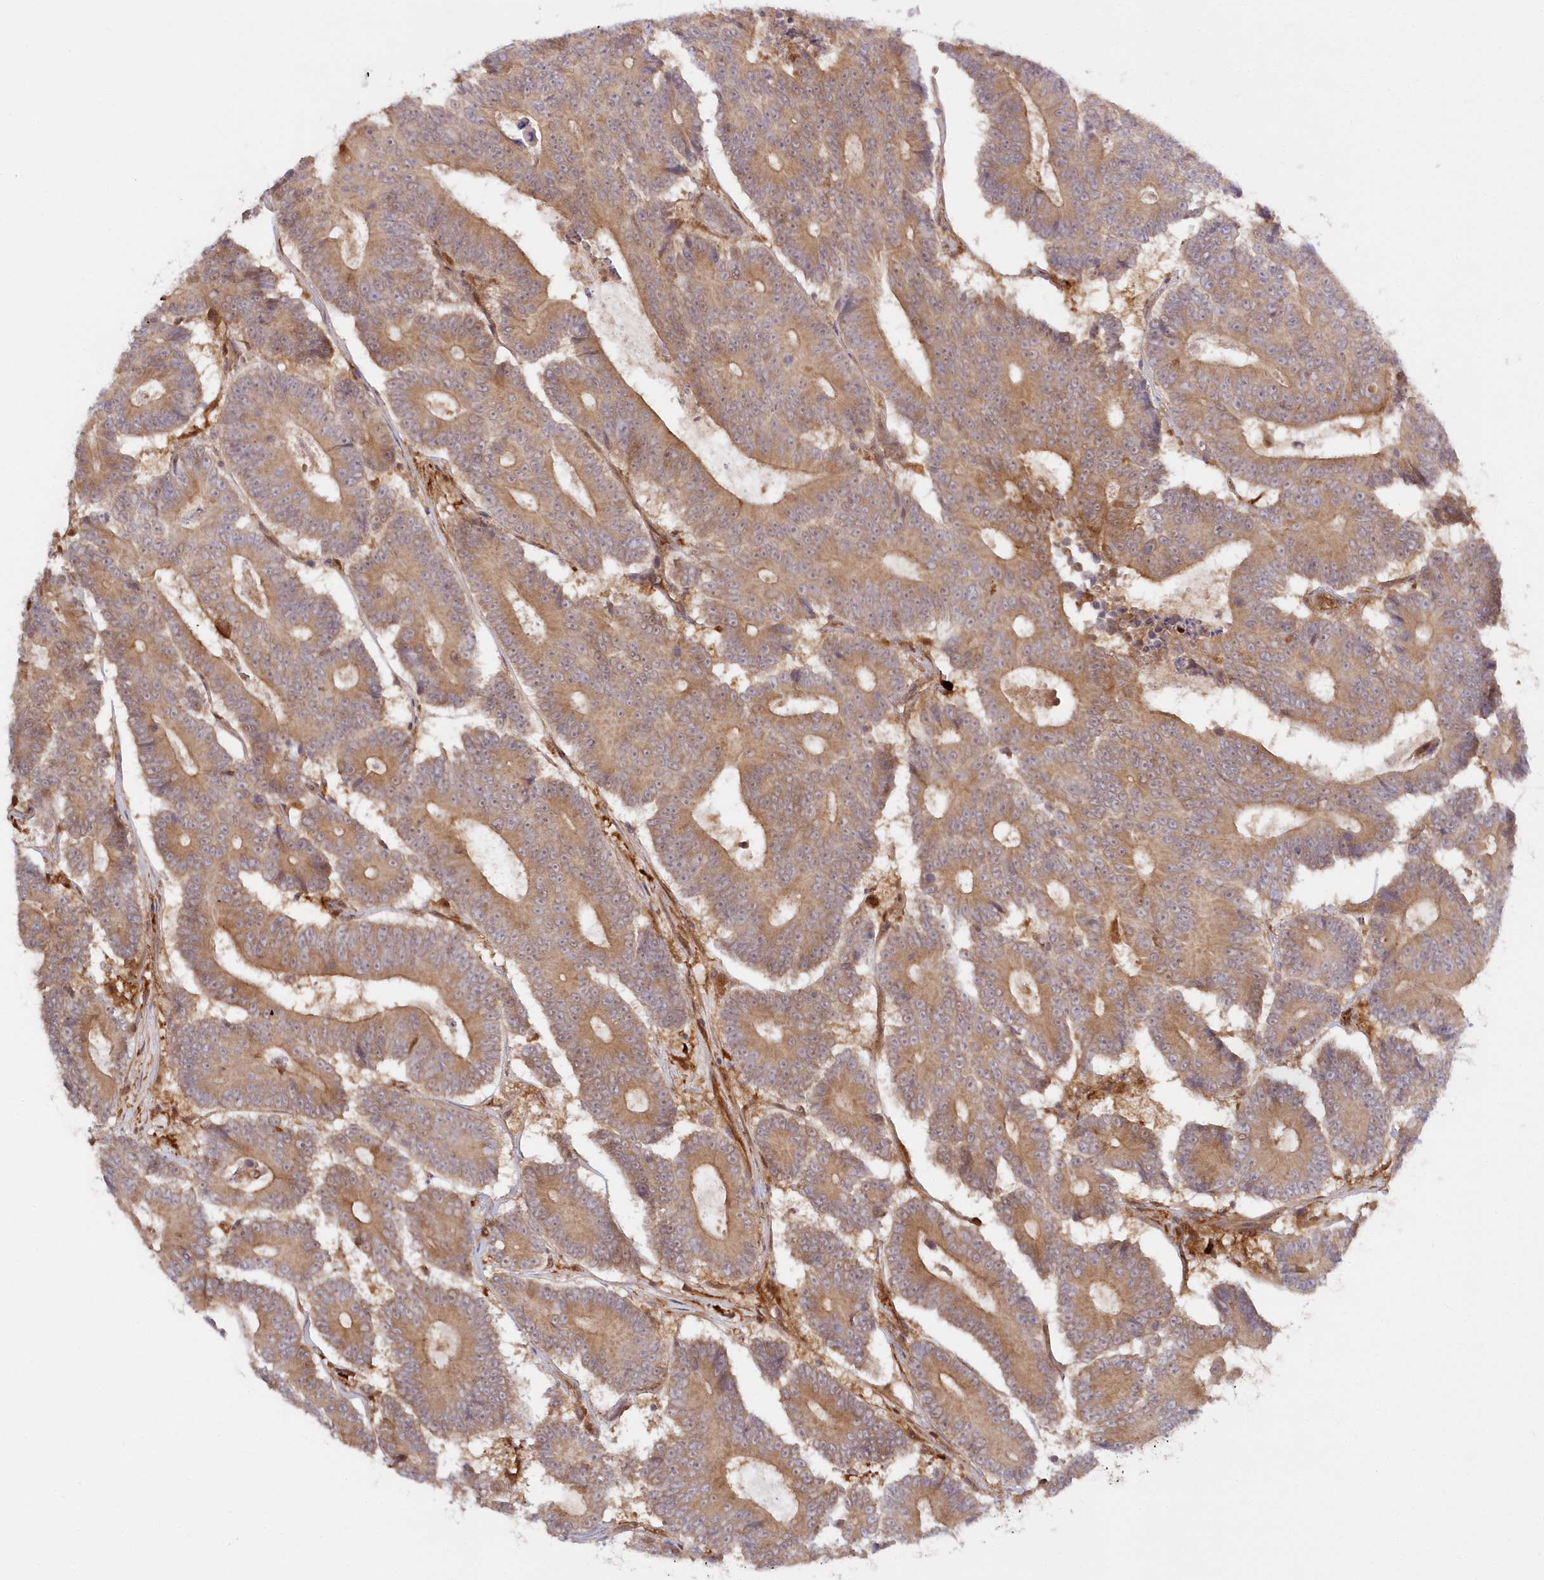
{"staining": {"intensity": "moderate", "quantity": ">75%", "location": "cytoplasmic/membranous"}, "tissue": "colorectal cancer", "cell_type": "Tumor cells", "image_type": "cancer", "snomed": [{"axis": "morphology", "description": "Adenocarcinoma, NOS"}, {"axis": "topography", "description": "Colon"}], "caption": "Adenocarcinoma (colorectal) tissue displays moderate cytoplasmic/membranous expression in about >75% of tumor cells, visualized by immunohistochemistry.", "gene": "GBE1", "patient": {"sex": "male", "age": 83}}